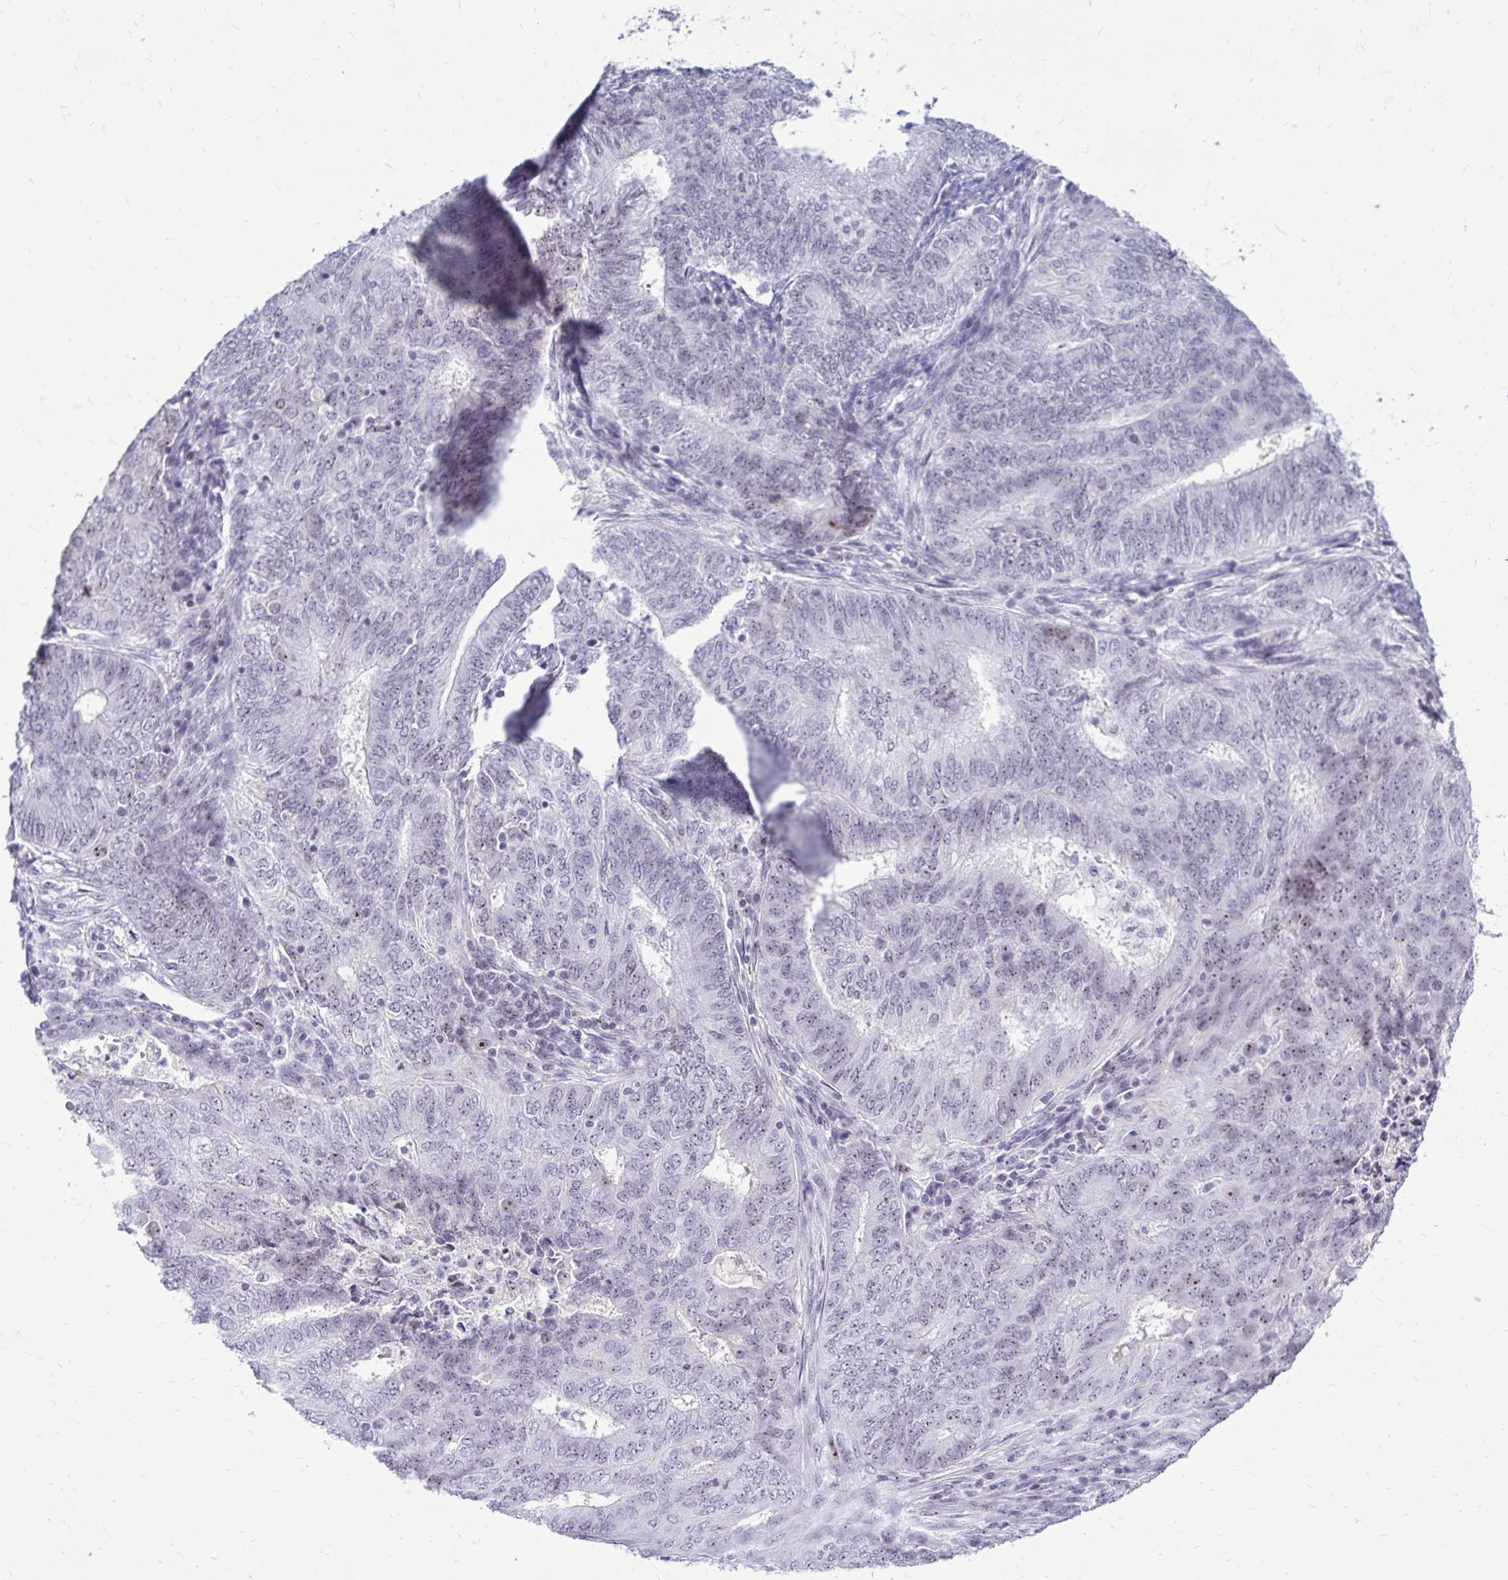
{"staining": {"intensity": "weak", "quantity": "<25%", "location": "nuclear"}, "tissue": "endometrial cancer", "cell_type": "Tumor cells", "image_type": "cancer", "snomed": [{"axis": "morphology", "description": "Adenocarcinoma, NOS"}, {"axis": "topography", "description": "Endometrium"}], "caption": "DAB (3,3'-diaminobenzidine) immunohistochemical staining of human endometrial cancer reveals no significant staining in tumor cells.", "gene": "NIFK", "patient": {"sex": "female", "age": 62}}